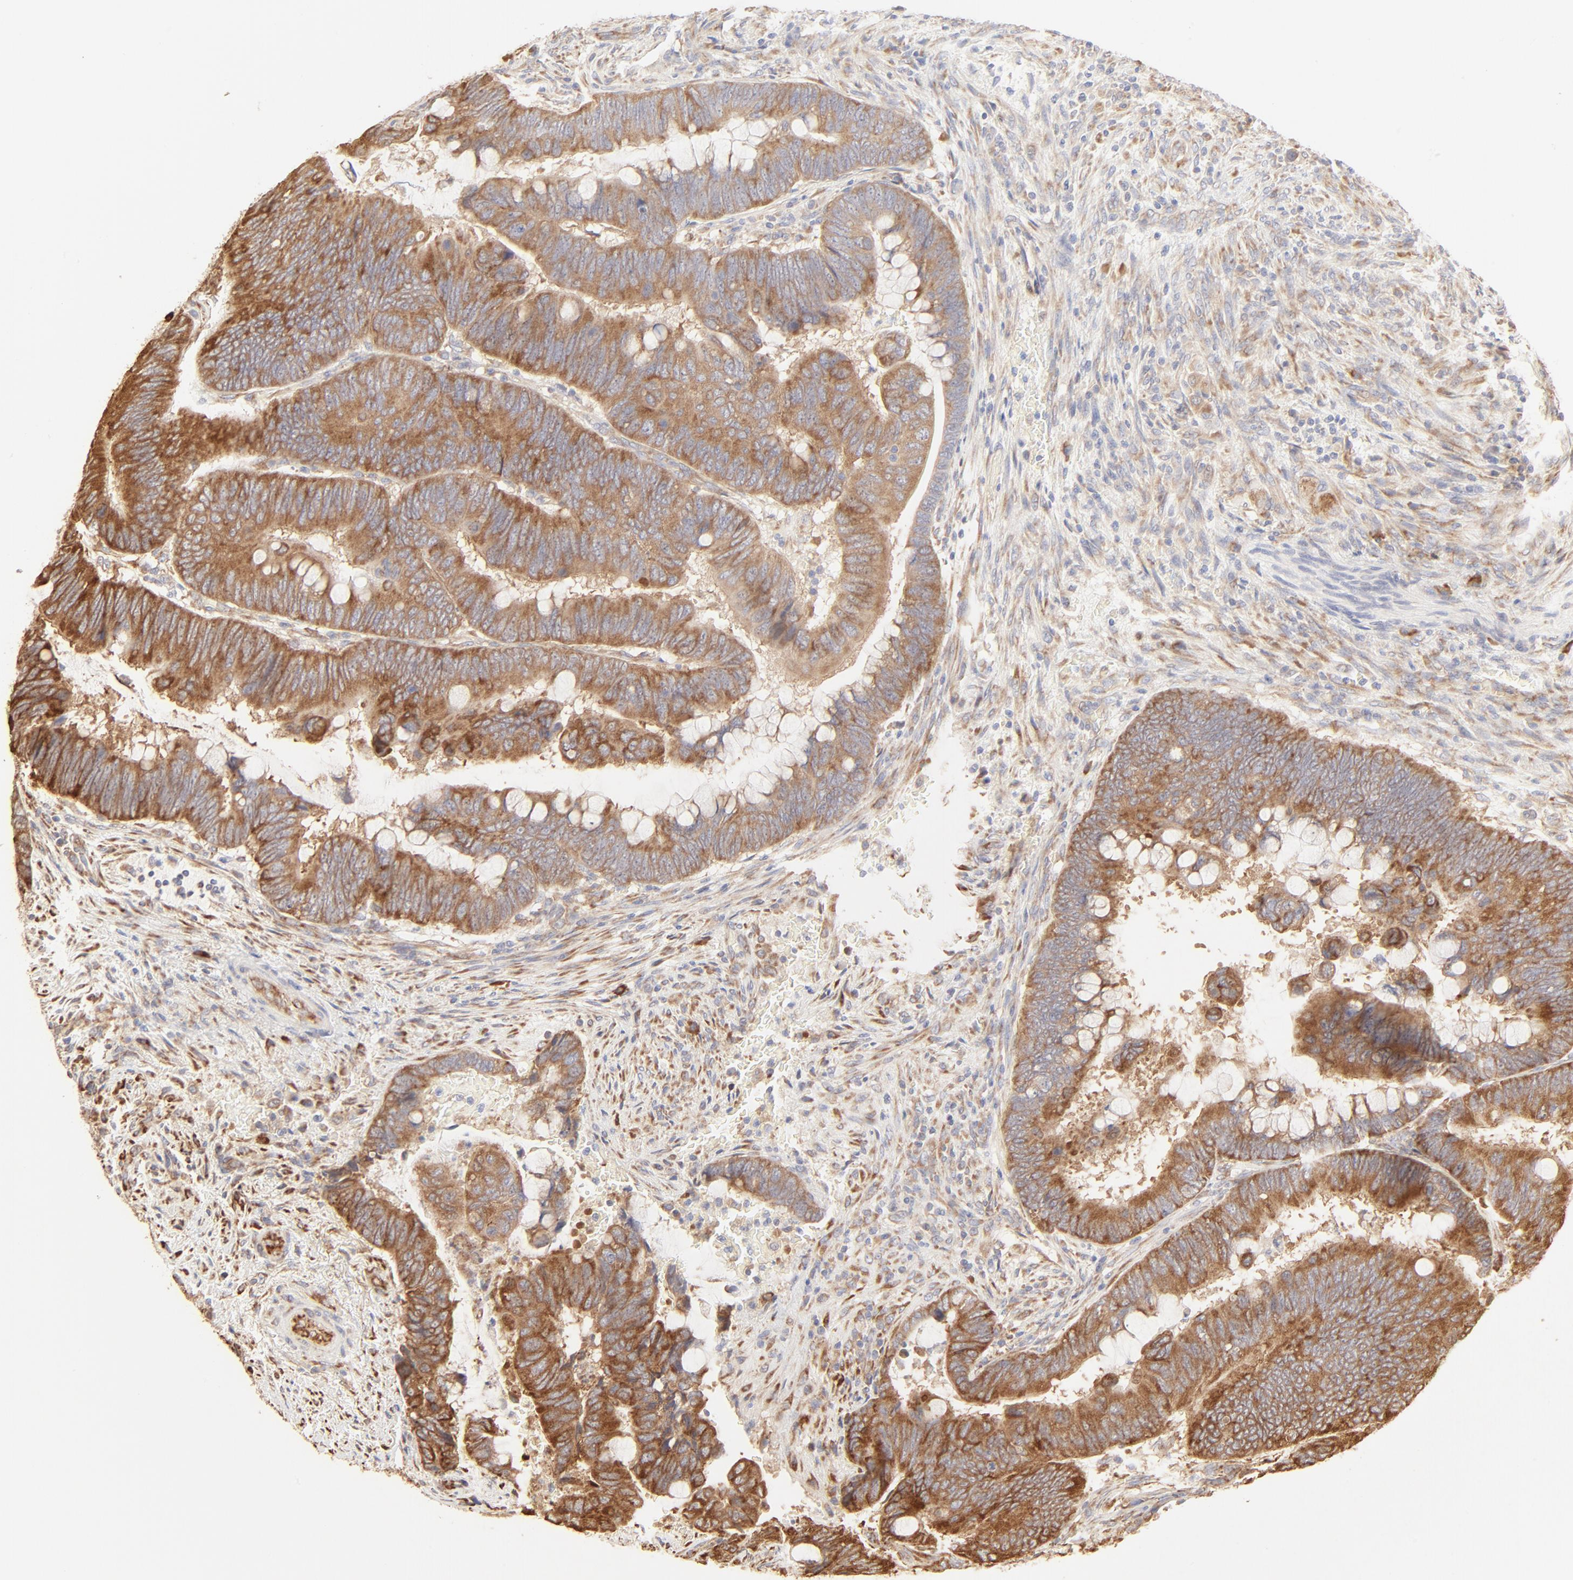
{"staining": {"intensity": "moderate", "quantity": ">75%", "location": "cytoplasmic/membranous"}, "tissue": "colorectal cancer", "cell_type": "Tumor cells", "image_type": "cancer", "snomed": [{"axis": "morphology", "description": "Normal tissue, NOS"}, {"axis": "morphology", "description": "Adenocarcinoma, NOS"}, {"axis": "topography", "description": "Rectum"}], "caption": "IHC of colorectal cancer (adenocarcinoma) exhibits medium levels of moderate cytoplasmic/membranous expression in about >75% of tumor cells. Using DAB (3,3'-diaminobenzidine) (brown) and hematoxylin (blue) stains, captured at high magnification using brightfield microscopy.", "gene": "RPS20", "patient": {"sex": "male", "age": 92}}